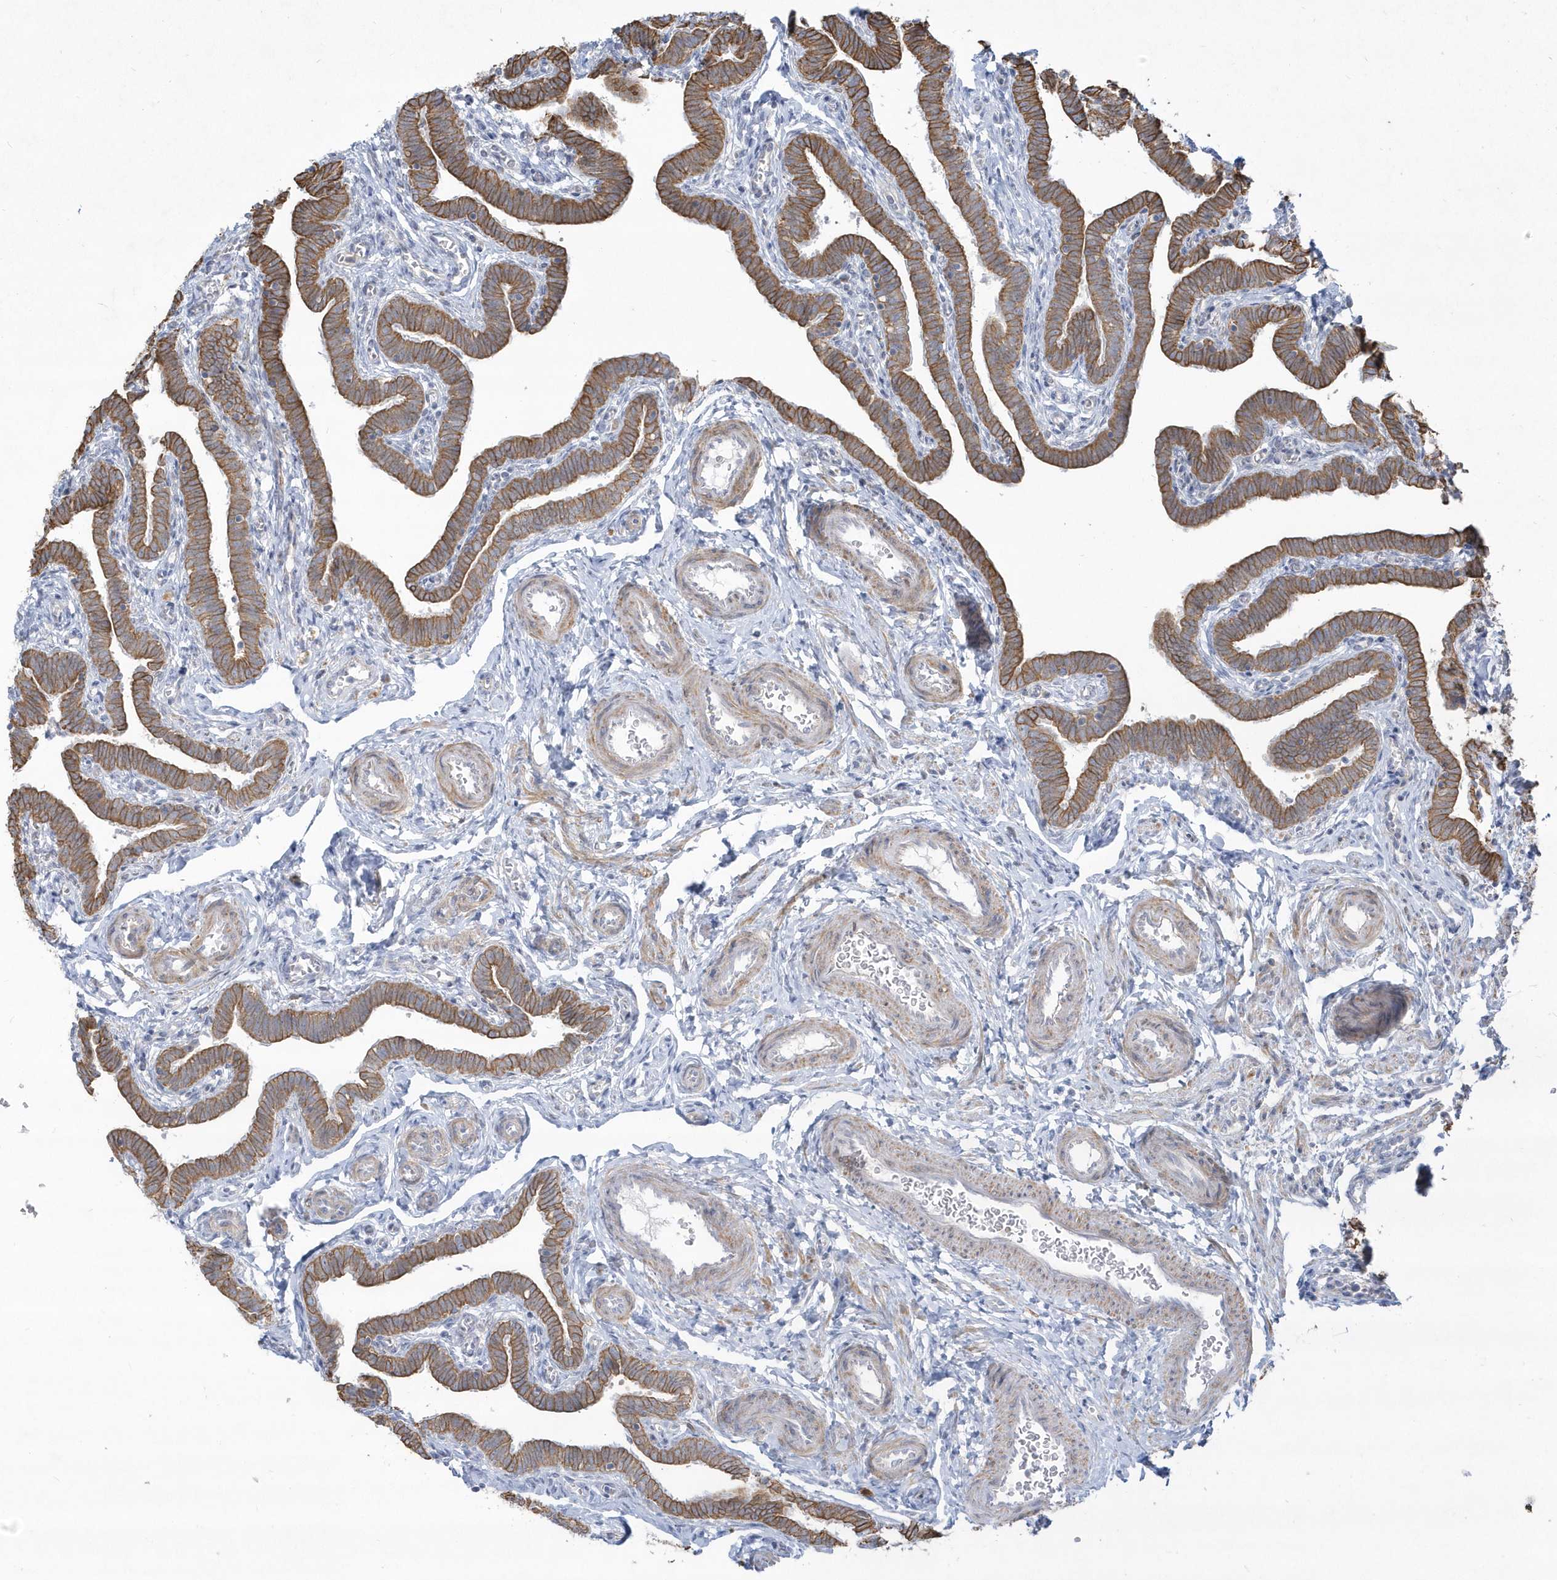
{"staining": {"intensity": "strong", "quantity": ">75%", "location": "cytoplasmic/membranous"}, "tissue": "fallopian tube", "cell_type": "Glandular cells", "image_type": "normal", "snomed": [{"axis": "morphology", "description": "Normal tissue, NOS"}, {"axis": "topography", "description": "Fallopian tube"}], "caption": "Protein expression analysis of unremarkable fallopian tube shows strong cytoplasmic/membranous staining in about >75% of glandular cells. (Brightfield microscopy of DAB IHC at high magnification).", "gene": "LARS1", "patient": {"sex": "female", "age": 36}}